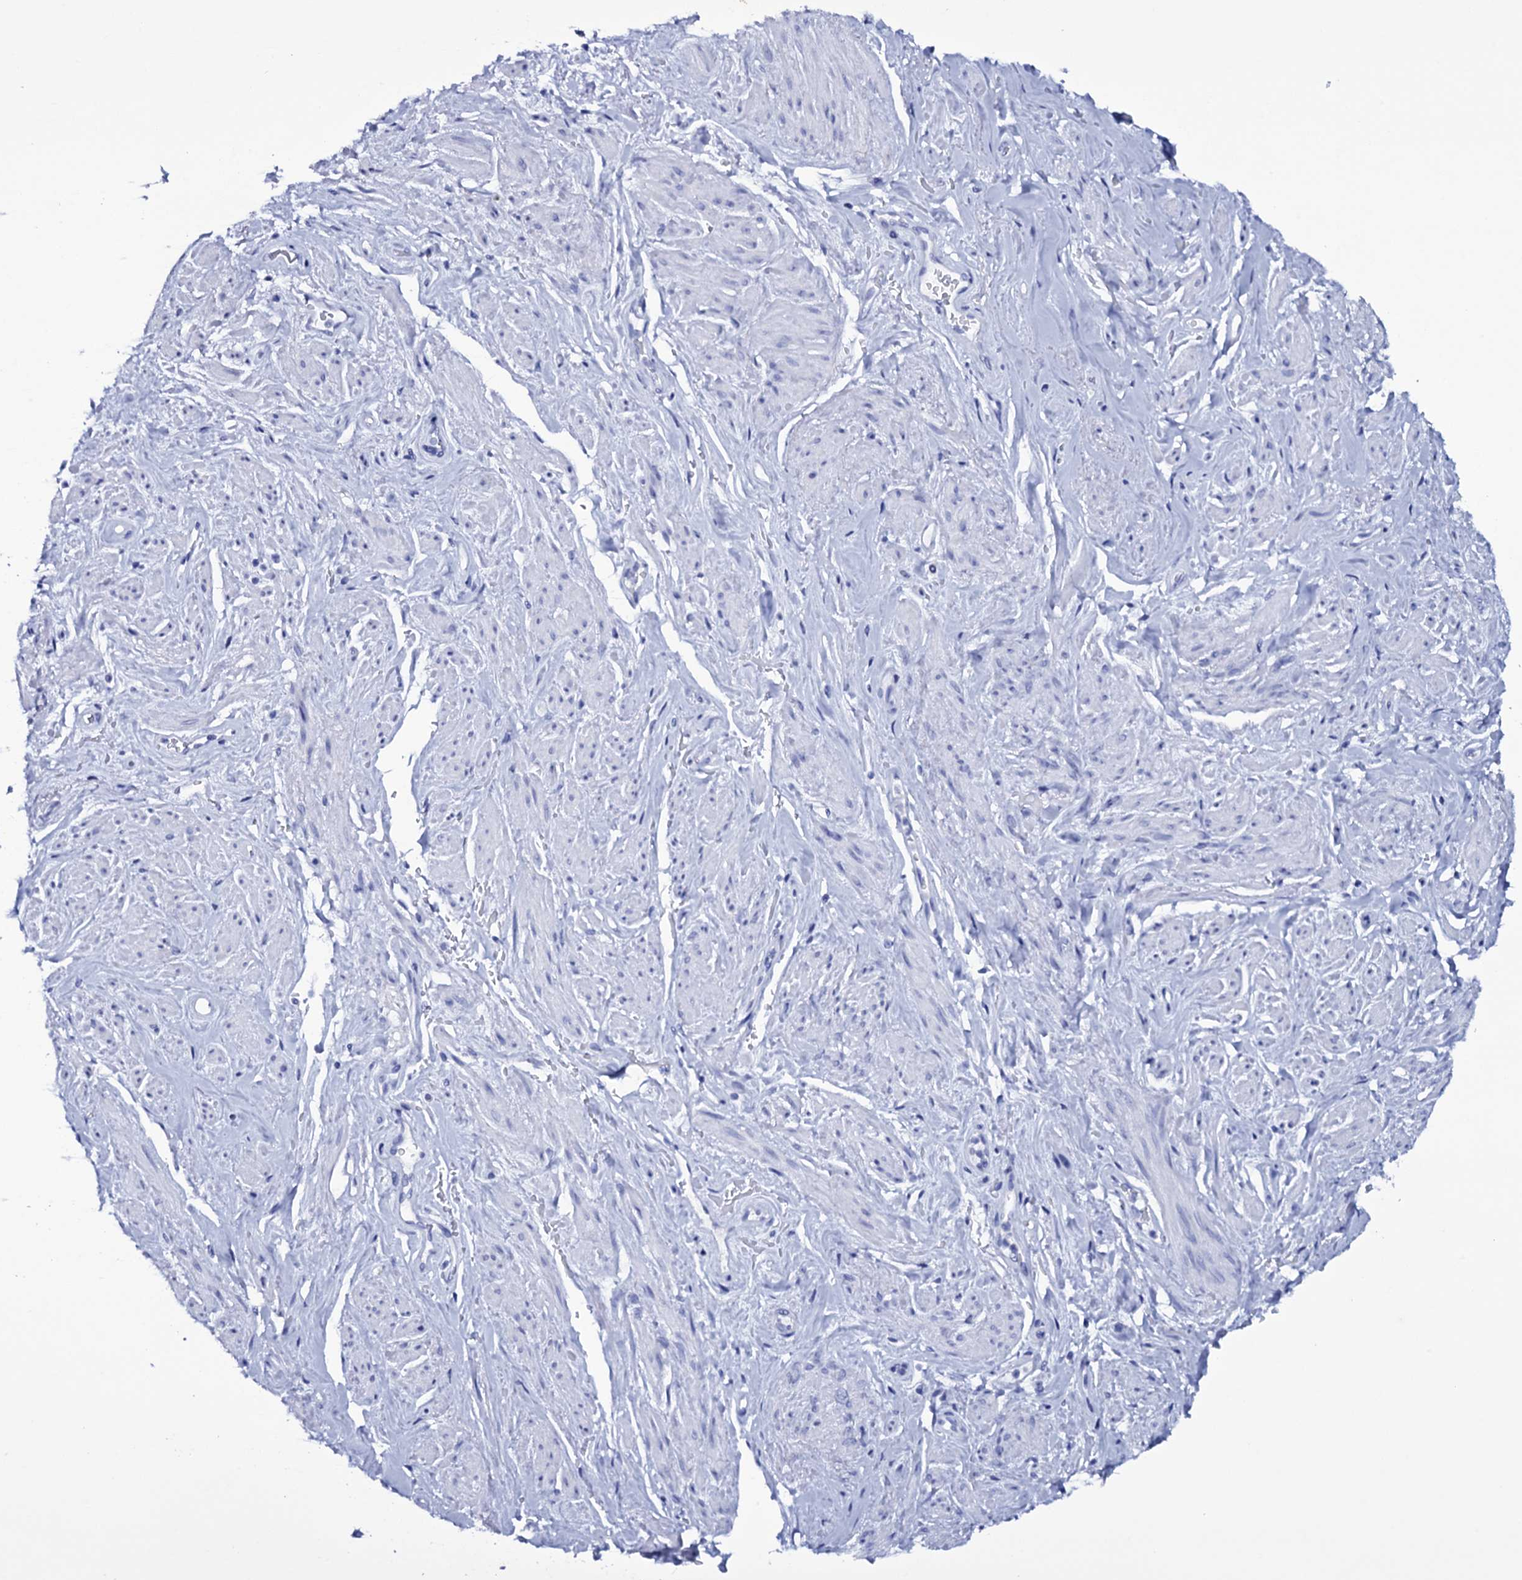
{"staining": {"intensity": "negative", "quantity": "none", "location": "none"}, "tissue": "smooth muscle", "cell_type": "Smooth muscle cells", "image_type": "normal", "snomed": [{"axis": "morphology", "description": "Normal tissue, NOS"}, {"axis": "topography", "description": "Smooth muscle"}, {"axis": "topography", "description": "Peripheral nerve tissue"}], "caption": "Immunohistochemistry (IHC) histopathology image of unremarkable smooth muscle: smooth muscle stained with DAB exhibits no significant protein expression in smooth muscle cells. Nuclei are stained in blue.", "gene": "ITPRID2", "patient": {"sex": "male", "age": 69}}